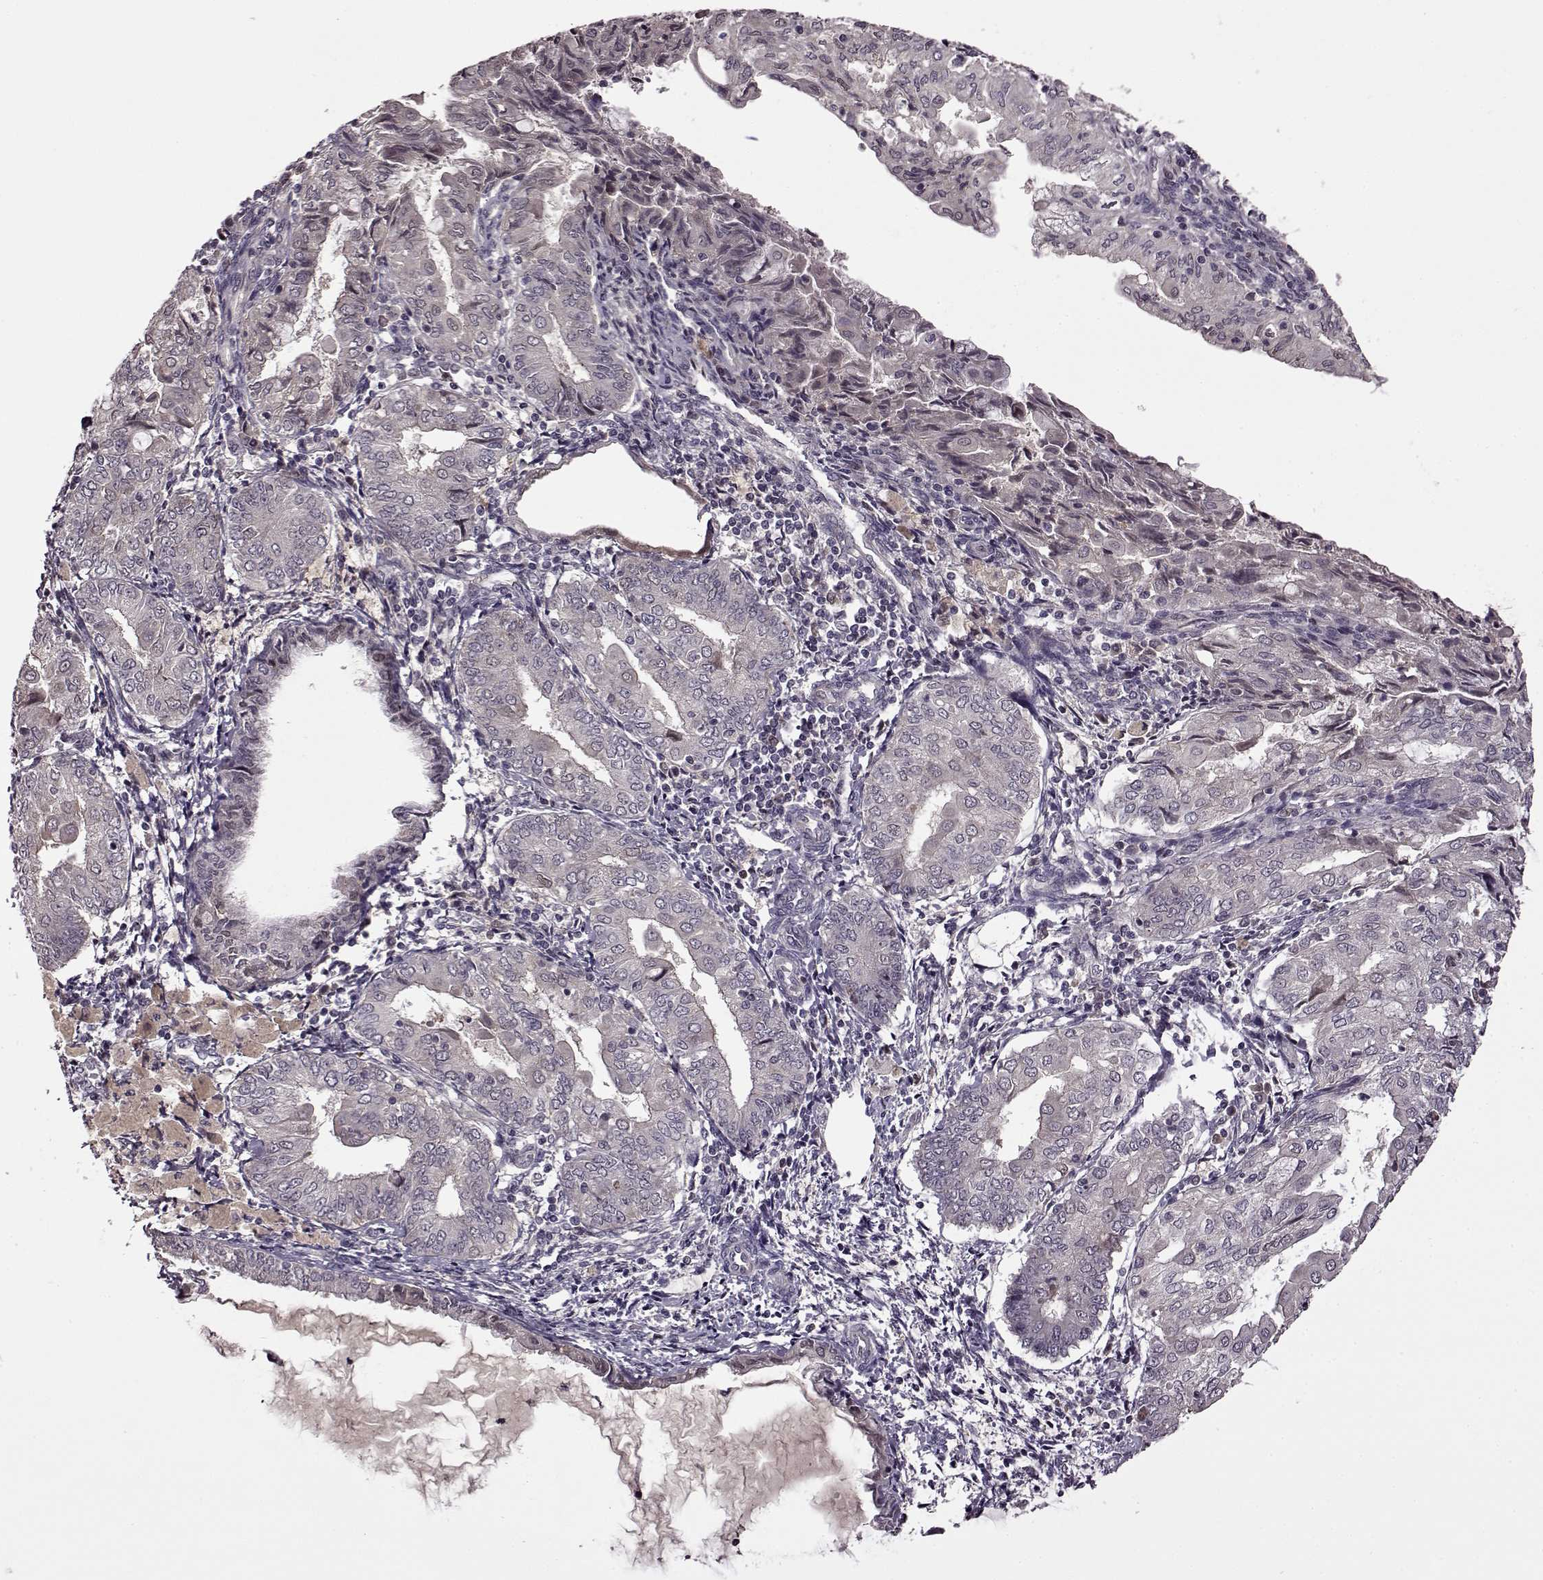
{"staining": {"intensity": "negative", "quantity": "none", "location": "none"}, "tissue": "endometrial cancer", "cell_type": "Tumor cells", "image_type": "cancer", "snomed": [{"axis": "morphology", "description": "Adenocarcinoma, NOS"}, {"axis": "topography", "description": "Endometrium"}], "caption": "There is no significant expression in tumor cells of endometrial cancer.", "gene": "MAIP1", "patient": {"sex": "female", "age": 68}}